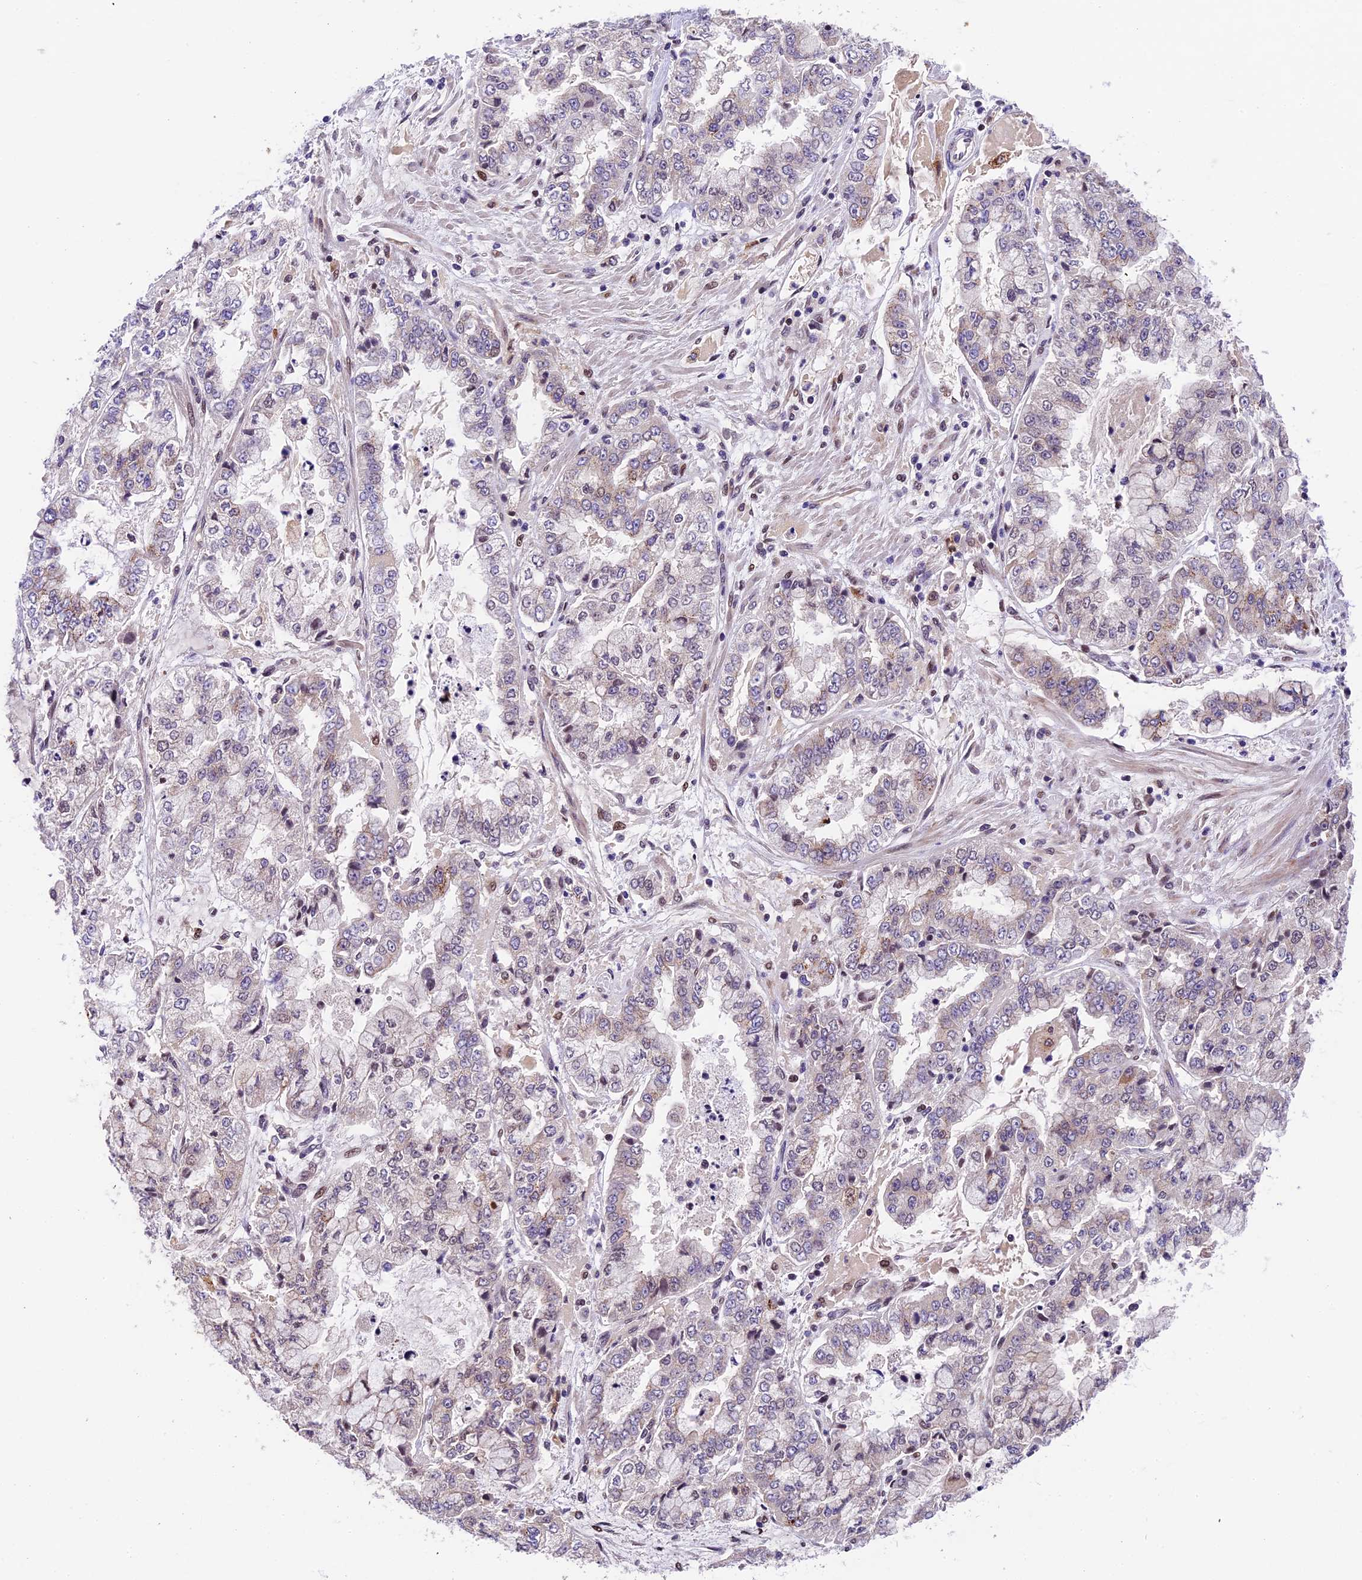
{"staining": {"intensity": "weak", "quantity": "<25%", "location": "cytoplasmic/membranous,nuclear"}, "tissue": "stomach cancer", "cell_type": "Tumor cells", "image_type": "cancer", "snomed": [{"axis": "morphology", "description": "Adenocarcinoma, NOS"}, {"axis": "topography", "description": "Stomach"}], "caption": "An IHC micrograph of stomach cancer (adenocarcinoma) is shown. There is no staining in tumor cells of stomach cancer (adenocarcinoma). (DAB immunohistochemistry, high magnification).", "gene": "CCSER1", "patient": {"sex": "male", "age": 76}}